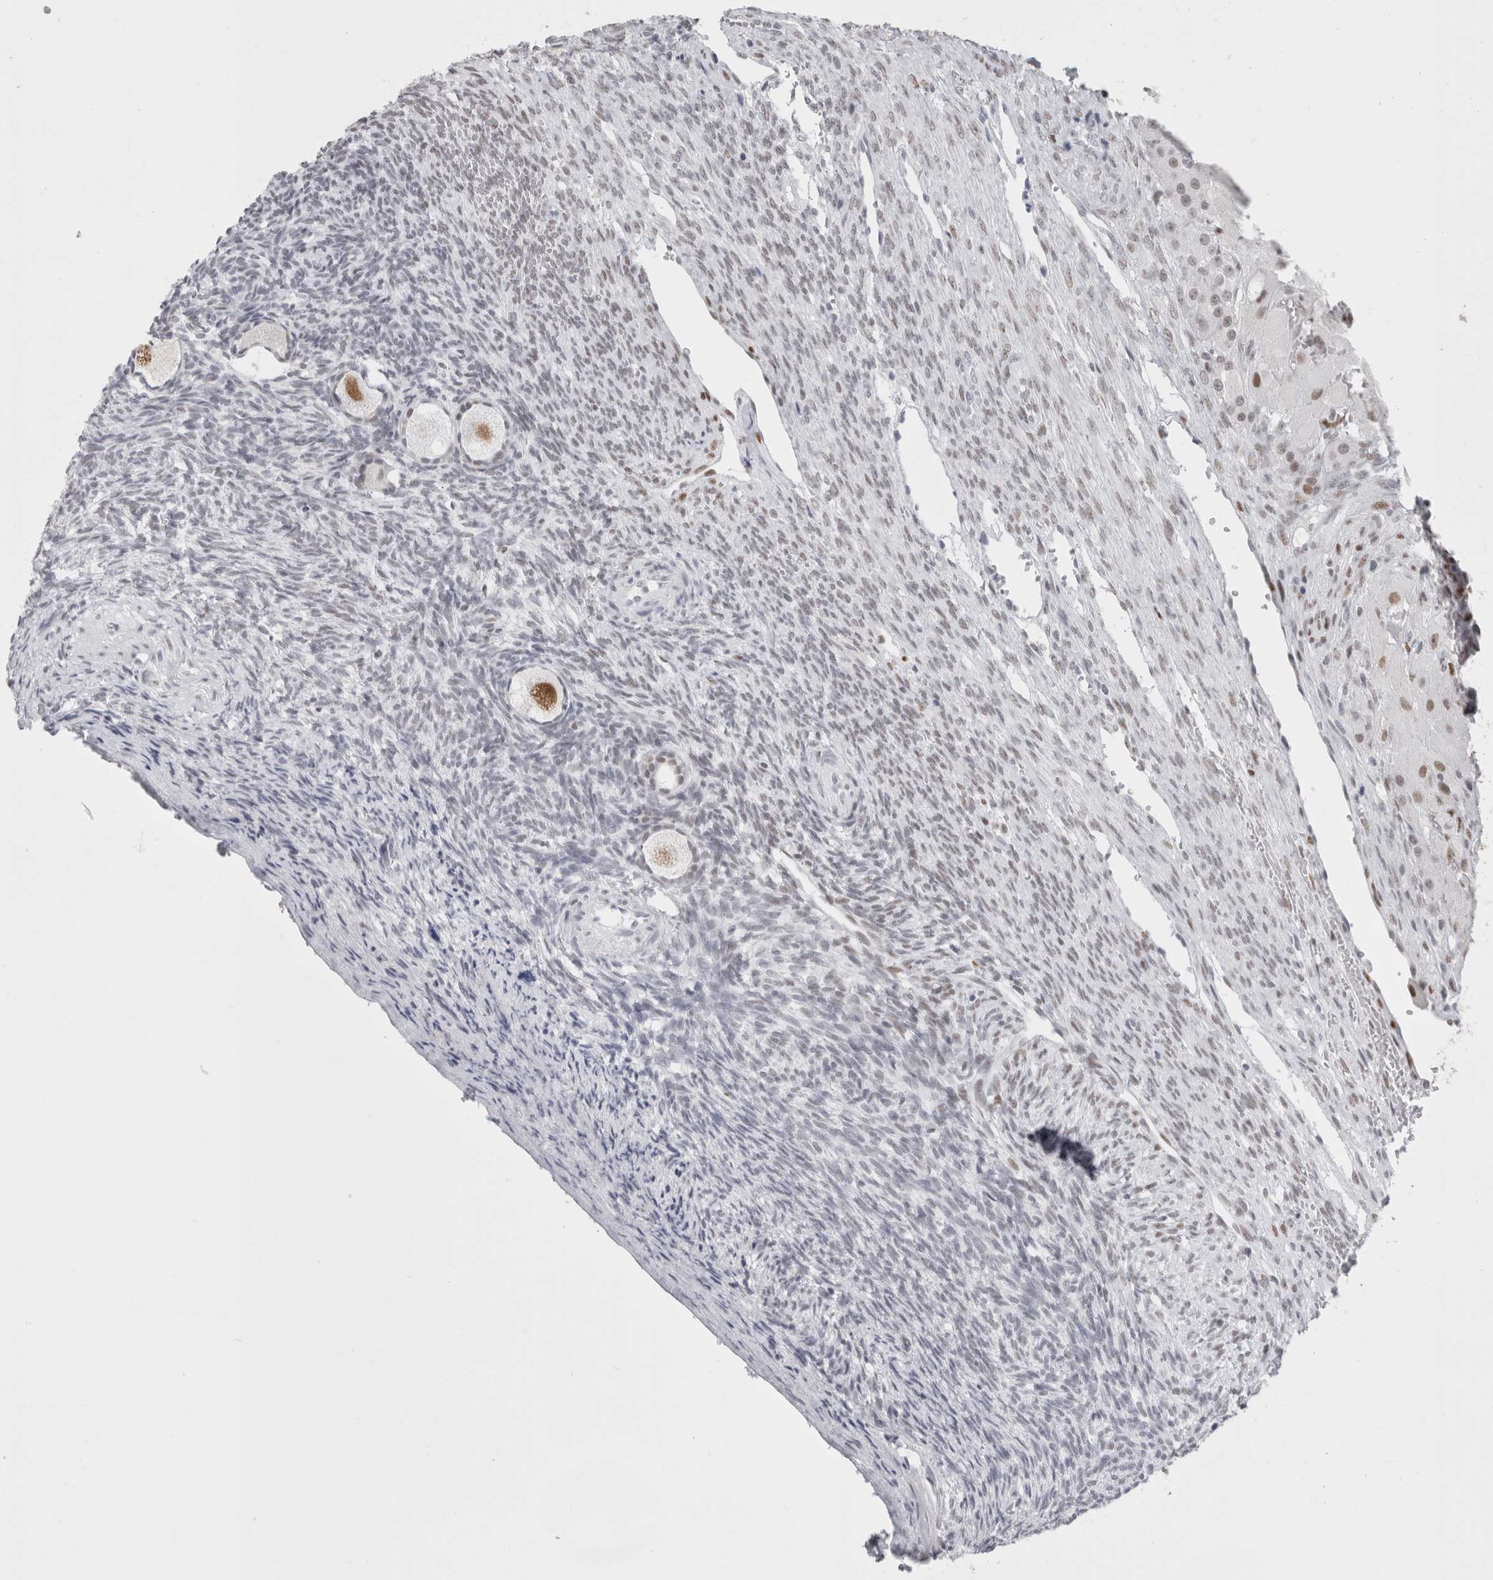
{"staining": {"intensity": "moderate", "quantity": "25%-75%", "location": "cytoplasmic/membranous"}, "tissue": "ovary", "cell_type": "Follicle cells", "image_type": "normal", "snomed": [{"axis": "morphology", "description": "Normal tissue, NOS"}, {"axis": "topography", "description": "Ovary"}], "caption": "Unremarkable ovary demonstrates moderate cytoplasmic/membranous expression in about 25%-75% of follicle cells Using DAB (brown) and hematoxylin (blue) stains, captured at high magnification using brightfield microscopy..", "gene": "SMARCC1", "patient": {"sex": "female", "age": 34}}